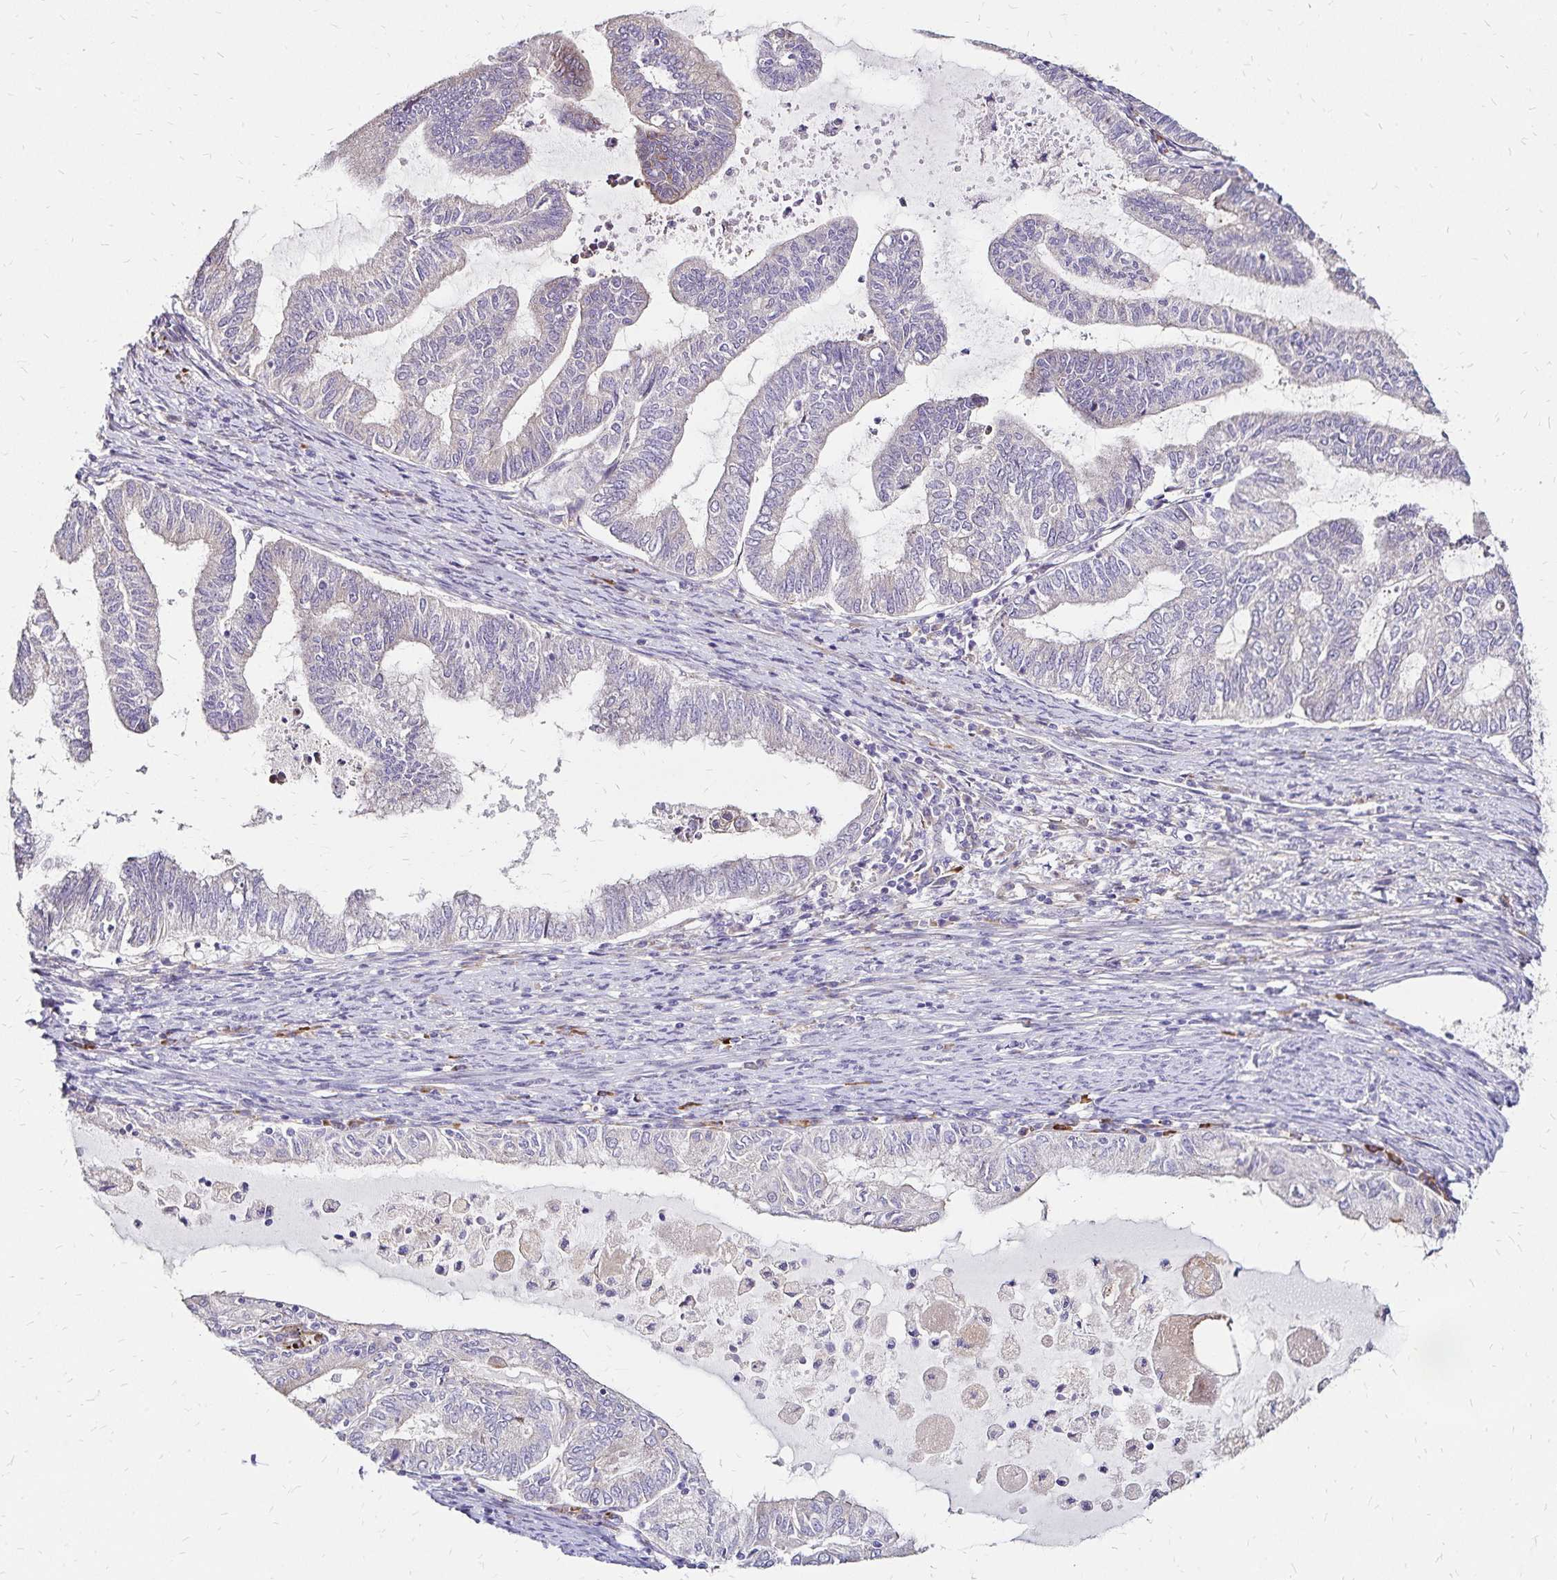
{"staining": {"intensity": "negative", "quantity": "none", "location": "none"}, "tissue": "endometrial cancer", "cell_type": "Tumor cells", "image_type": "cancer", "snomed": [{"axis": "morphology", "description": "Adenocarcinoma, NOS"}, {"axis": "topography", "description": "Endometrium"}], "caption": "DAB (3,3'-diaminobenzidine) immunohistochemical staining of human endometrial cancer reveals no significant positivity in tumor cells. (DAB (3,3'-diaminobenzidine) IHC visualized using brightfield microscopy, high magnification).", "gene": "PRIMA1", "patient": {"sex": "female", "age": 79}}